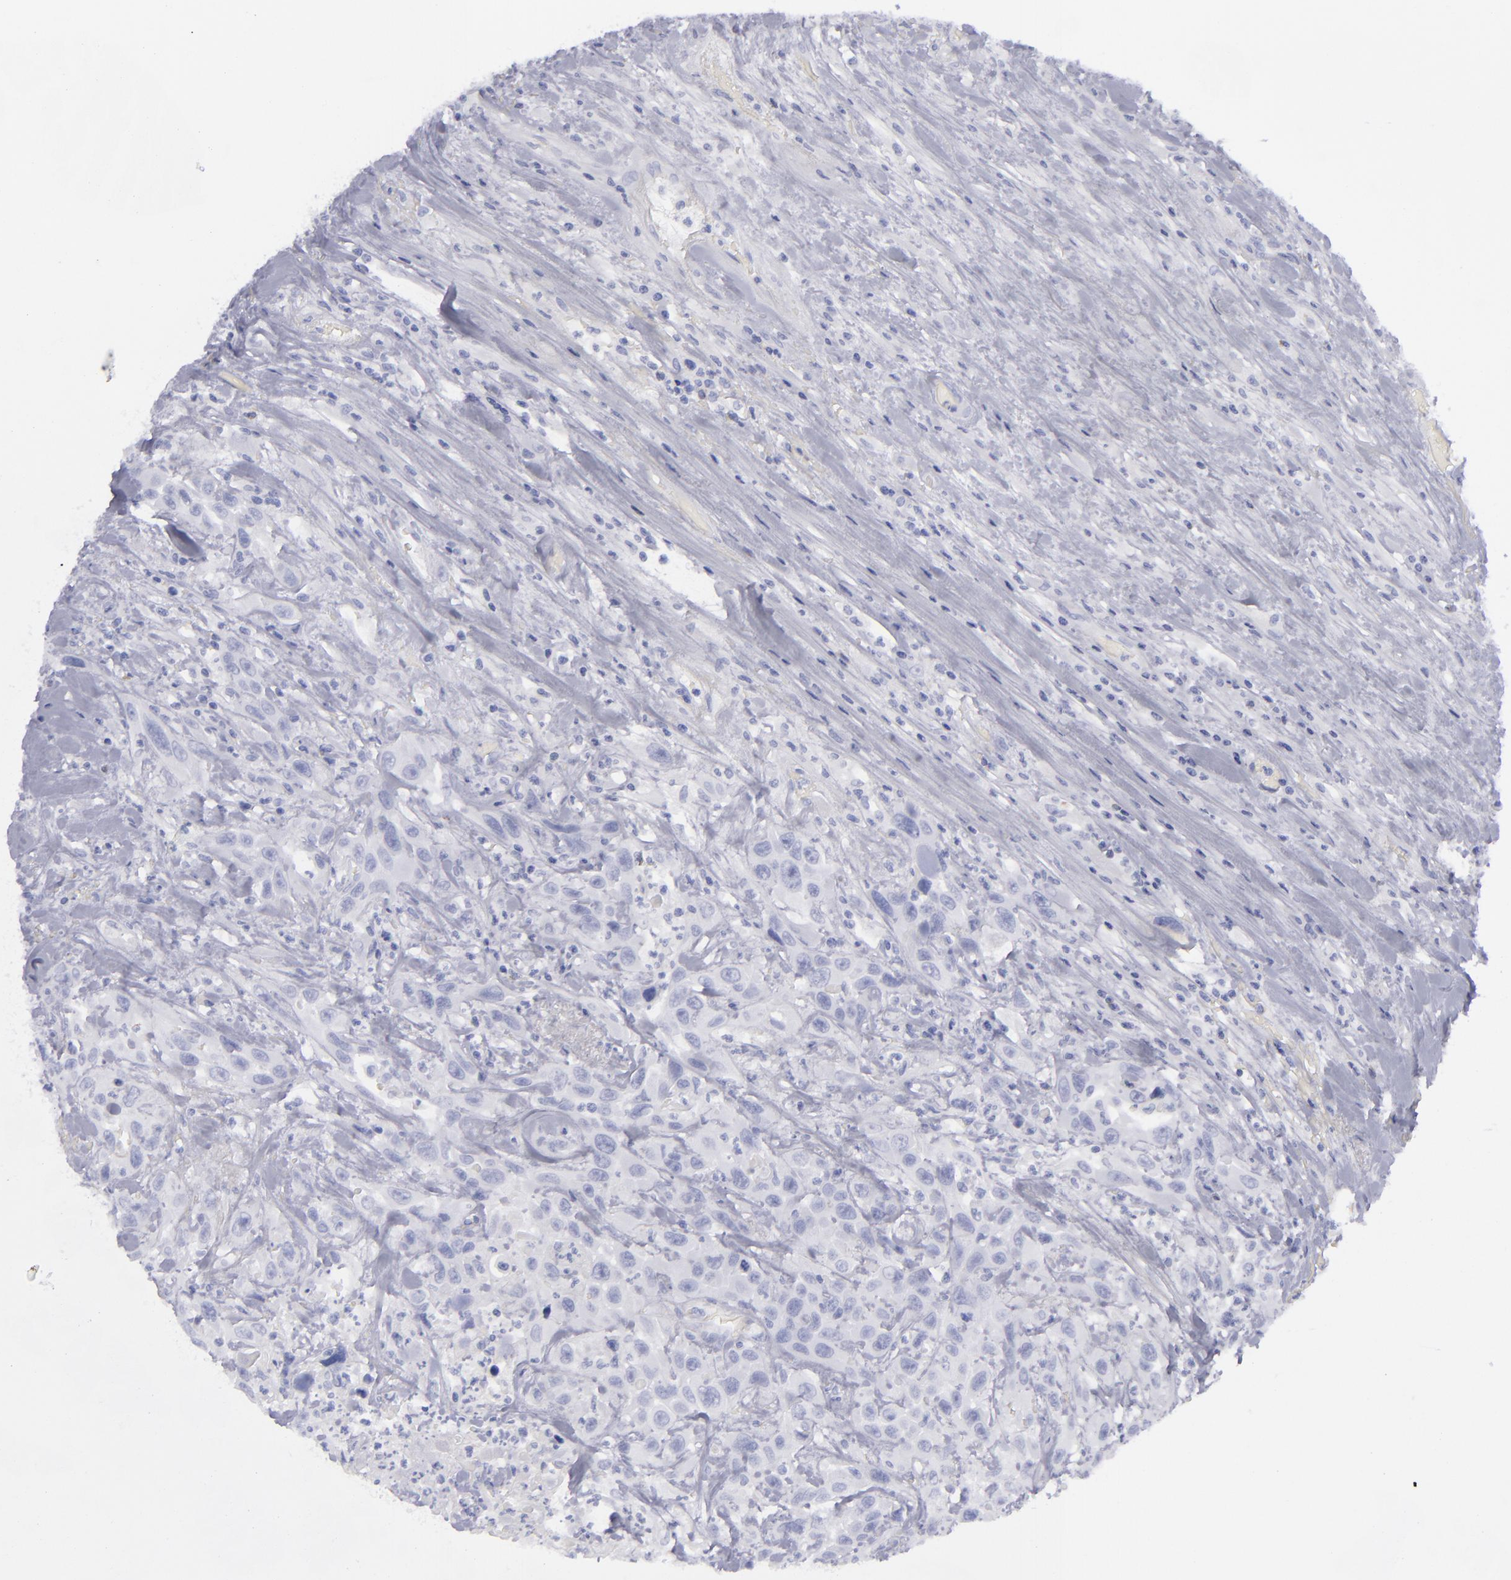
{"staining": {"intensity": "negative", "quantity": "none", "location": "none"}, "tissue": "urothelial cancer", "cell_type": "Tumor cells", "image_type": "cancer", "snomed": [{"axis": "morphology", "description": "Urothelial carcinoma, High grade"}, {"axis": "topography", "description": "Urinary bladder"}], "caption": "A high-resolution micrograph shows IHC staining of urothelial cancer, which shows no significant positivity in tumor cells.", "gene": "CD22", "patient": {"sex": "female", "age": 84}}